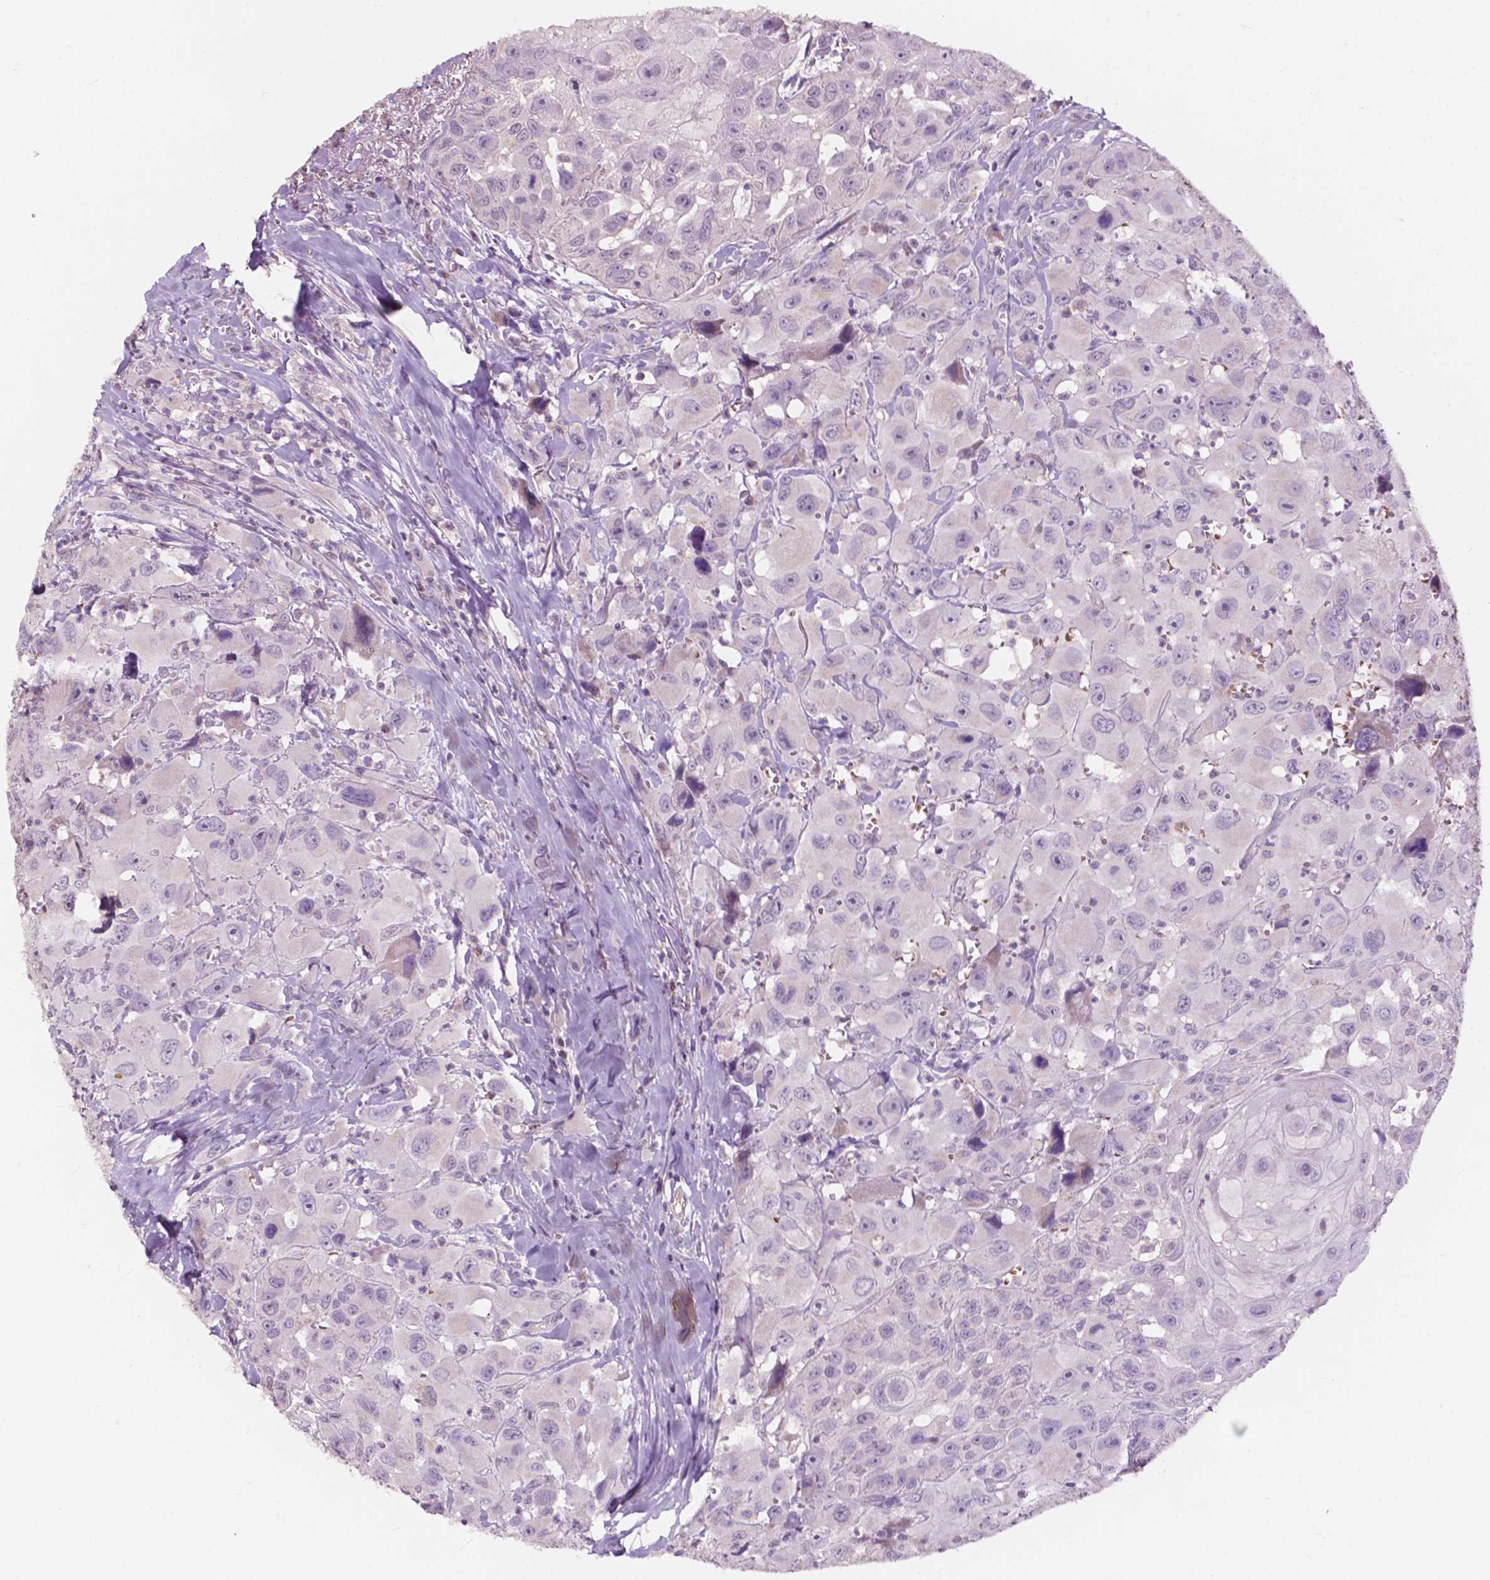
{"staining": {"intensity": "negative", "quantity": "none", "location": "none"}, "tissue": "head and neck cancer", "cell_type": "Tumor cells", "image_type": "cancer", "snomed": [{"axis": "morphology", "description": "Squamous cell carcinoma, NOS"}, {"axis": "morphology", "description": "Squamous cell carcinoma, metastatic, NOS"}, {"axis": "topography", "description": "Oral tissue"}, {"axis": "topography", "description": "Head-Neck"}], "caption": "The histopathology image displays no significant staining in tumor cells of squamous cell carcinoma (head and neck).", "gene": "NDUFS1", "patient": {"sex": "female", "age": 85}}